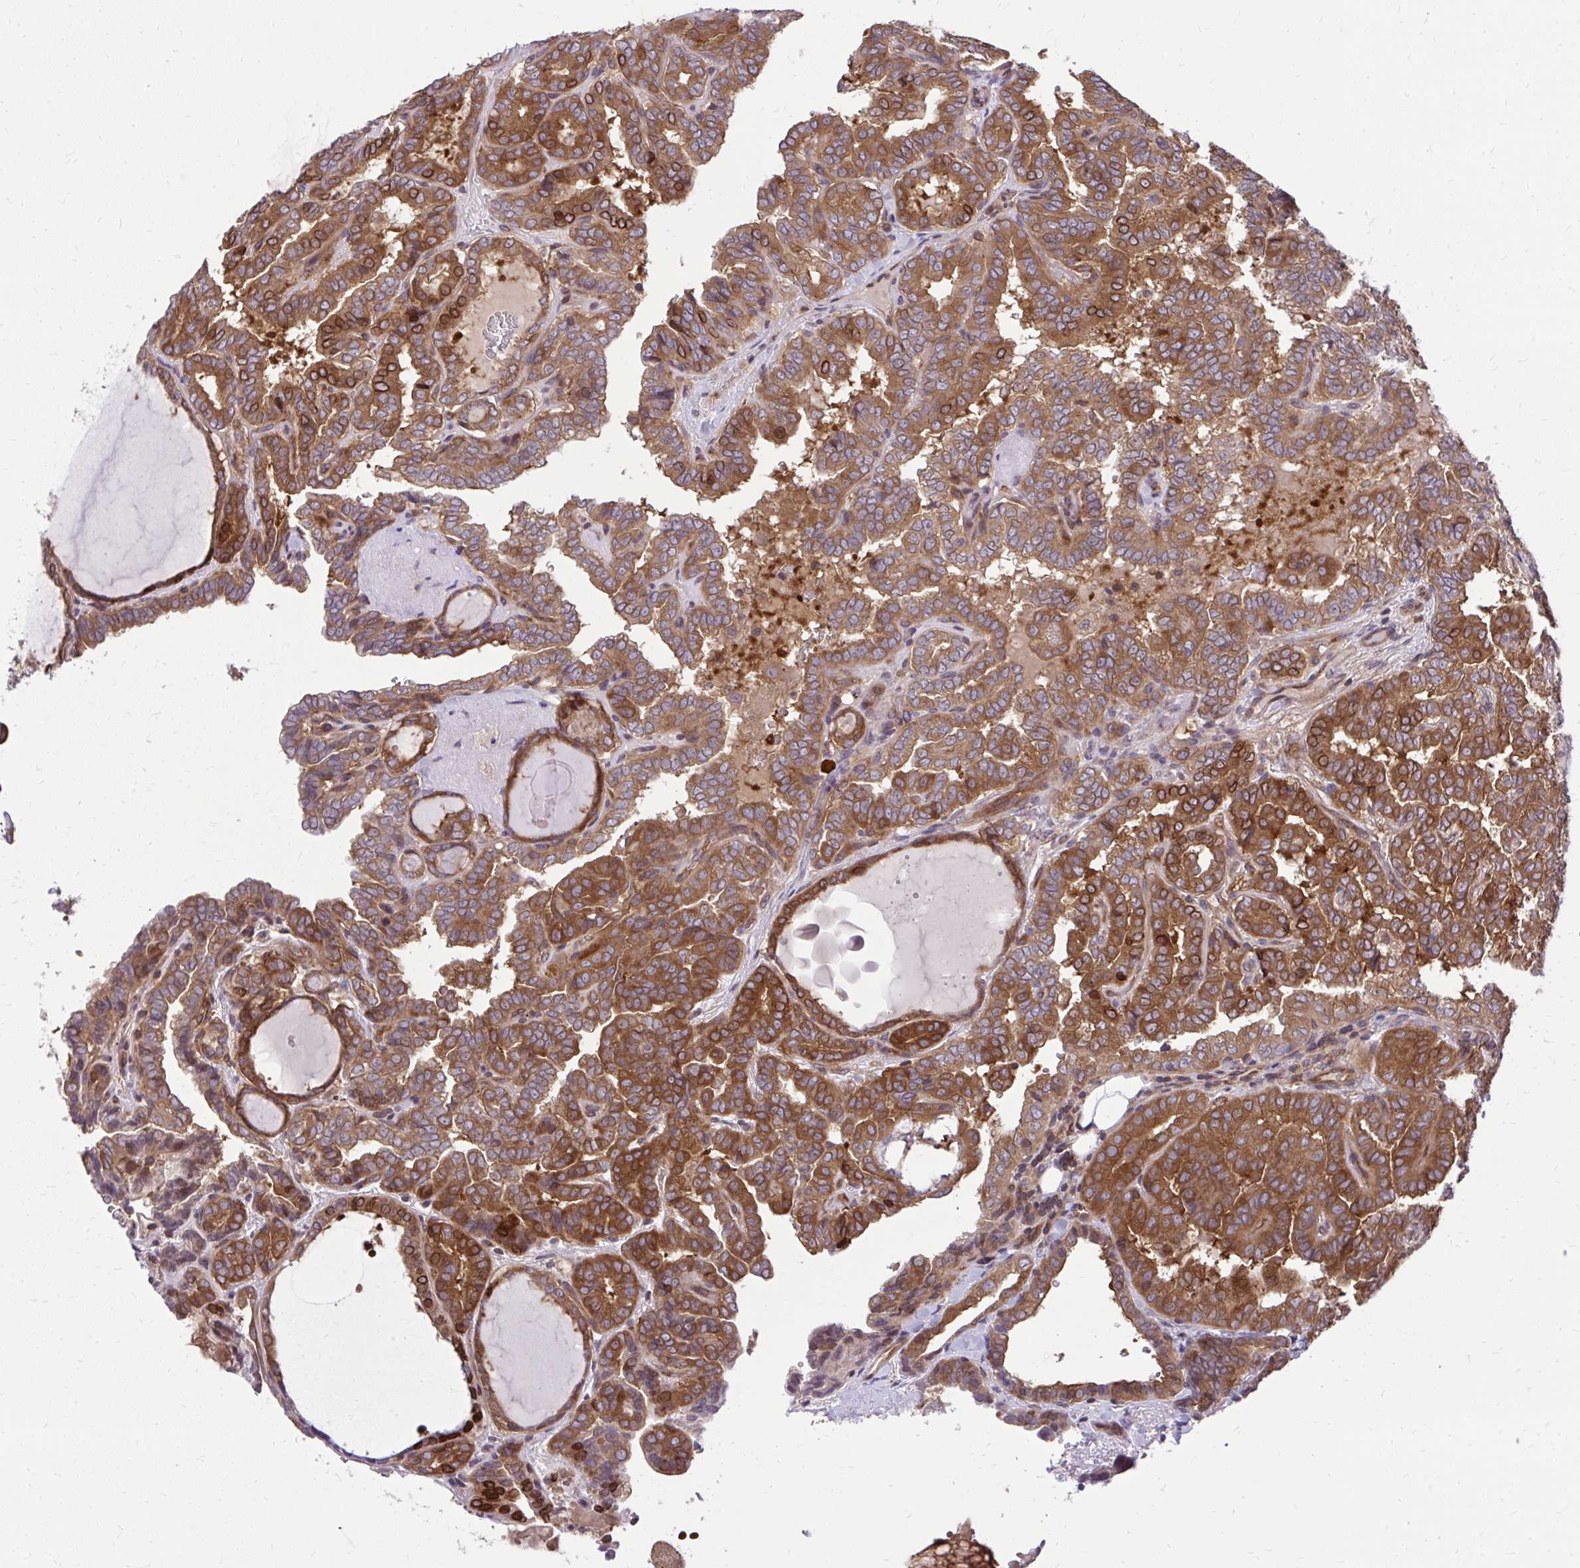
{"staining": {"intensity": "strong", "quantity": ">75%", "location": "cytoplasmic/membranous"}, "tissue": "thyroid cancer", "cell_type": "Tumor cells", "image_type": "cancer", "snomed": [{"axis": "morphology", "description": "Papillary adenocarcinoma, NOS"}, {"axis": "topography", "description": "Thyroid gland"}], "caption": "Brown immunohistochemical staining in thyroid cancer (papillary adenocarcinoma) displays strong cytoplasmic/membranous expression in about >75% of tumor cells. Ihc stains the protein in brown and the nuclei are stained blue.", "gene": "PPP5C", "patient": {"sex": "female", "age": 46}}